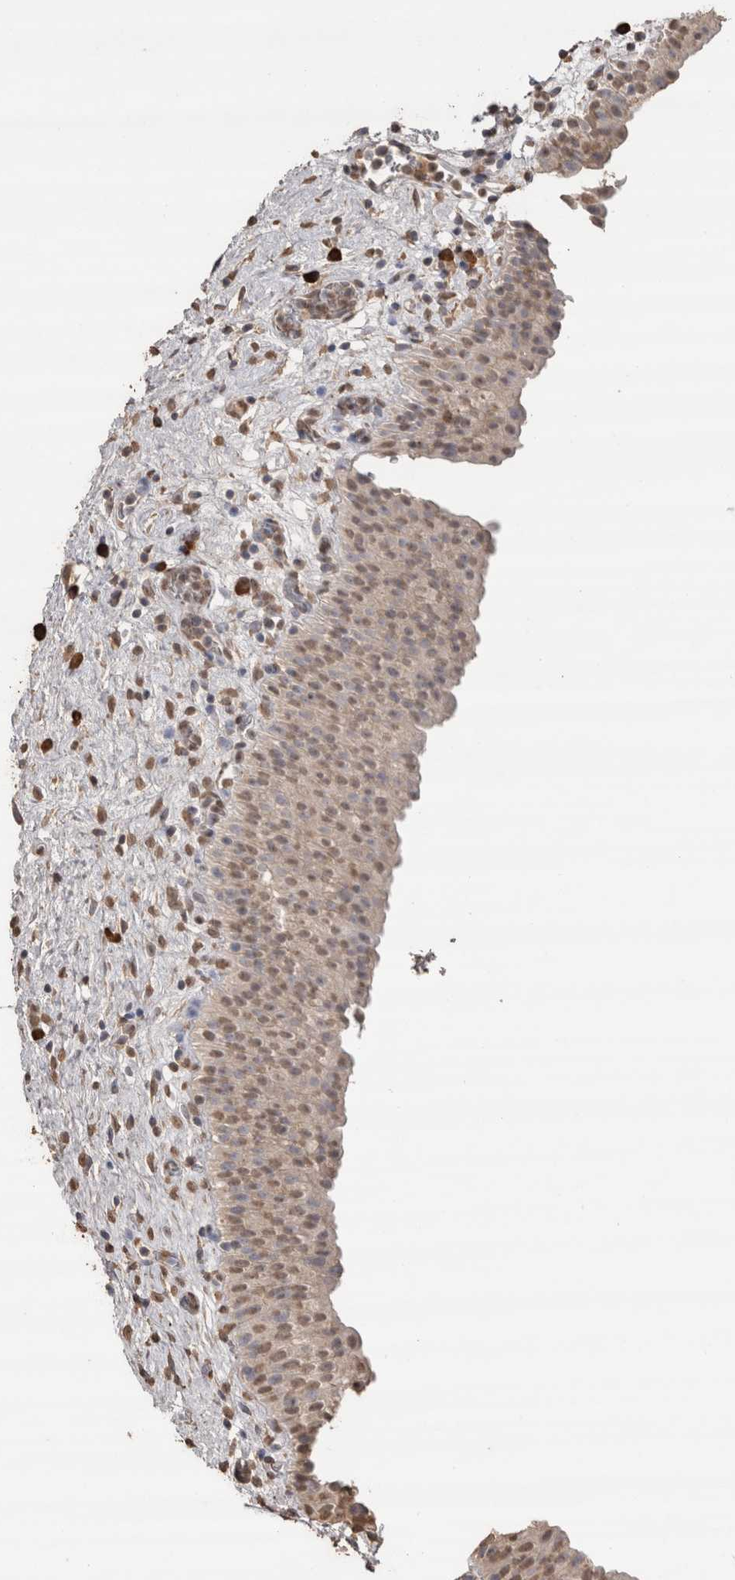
{"staining": {"intensity": "weak", "quantity": "25%-75%", "location": "cytoplasmic/membranous,nuclear"}, "tissue": "urinary bladder", "cell_type": "Urothelial cells", "image_type": "normal", "snomed": [{"axis": "morphology", "description": "Normal tissue, NOS"}, {"axis": "topography", "description": "Urinary bladder"}], "caption": "Unremarkable urinary bladder shows weak cytoplasmic/membranous,nuclear positivity in about 25%-75% of urothelial cells.", "gene": "CRELD2", "patient": {"sex": "male", "age": 82}}